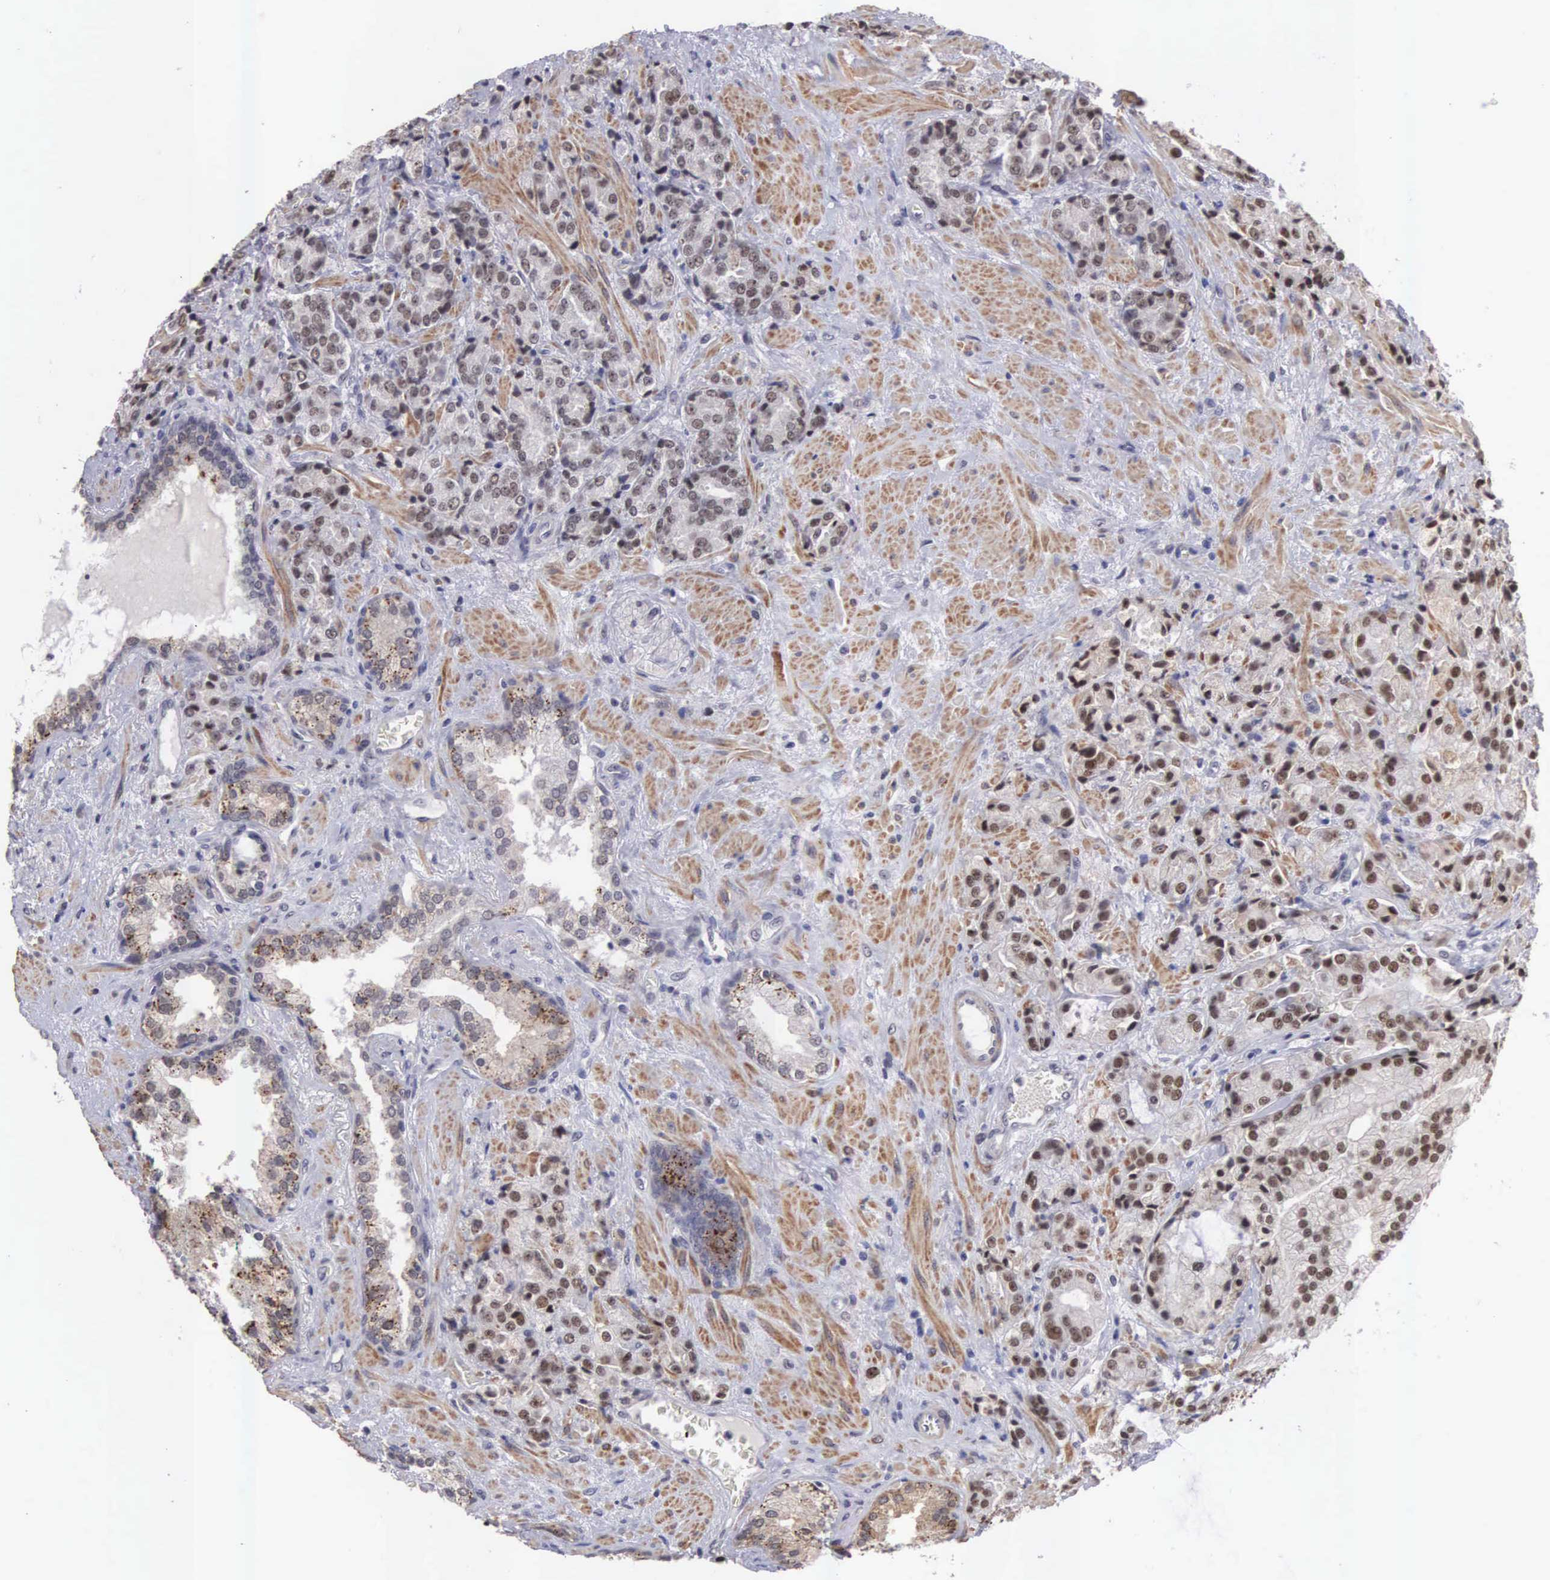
{"staining": {"intensity": "moderate", "quantity": ">75%", "location": "nuclear"}, "tissue": "prostate cancer", "cell_type": "Tumor cells", "image_type": "cancer", "snomed": [{"axis": "morphology", "description": "Adenocarcinoma, Medium grade"}, {"axis": "topography", "description": "Prostate"}], "caption": "Human prostate cancer (adenocarcinoma (medium-grade)) stained for a protein (brown) reveals moderate nuclear positive staining in approximately >75% of tumor cells.", "gene": "ZNF275", "patient": {"sex": "male", "age": 70}}